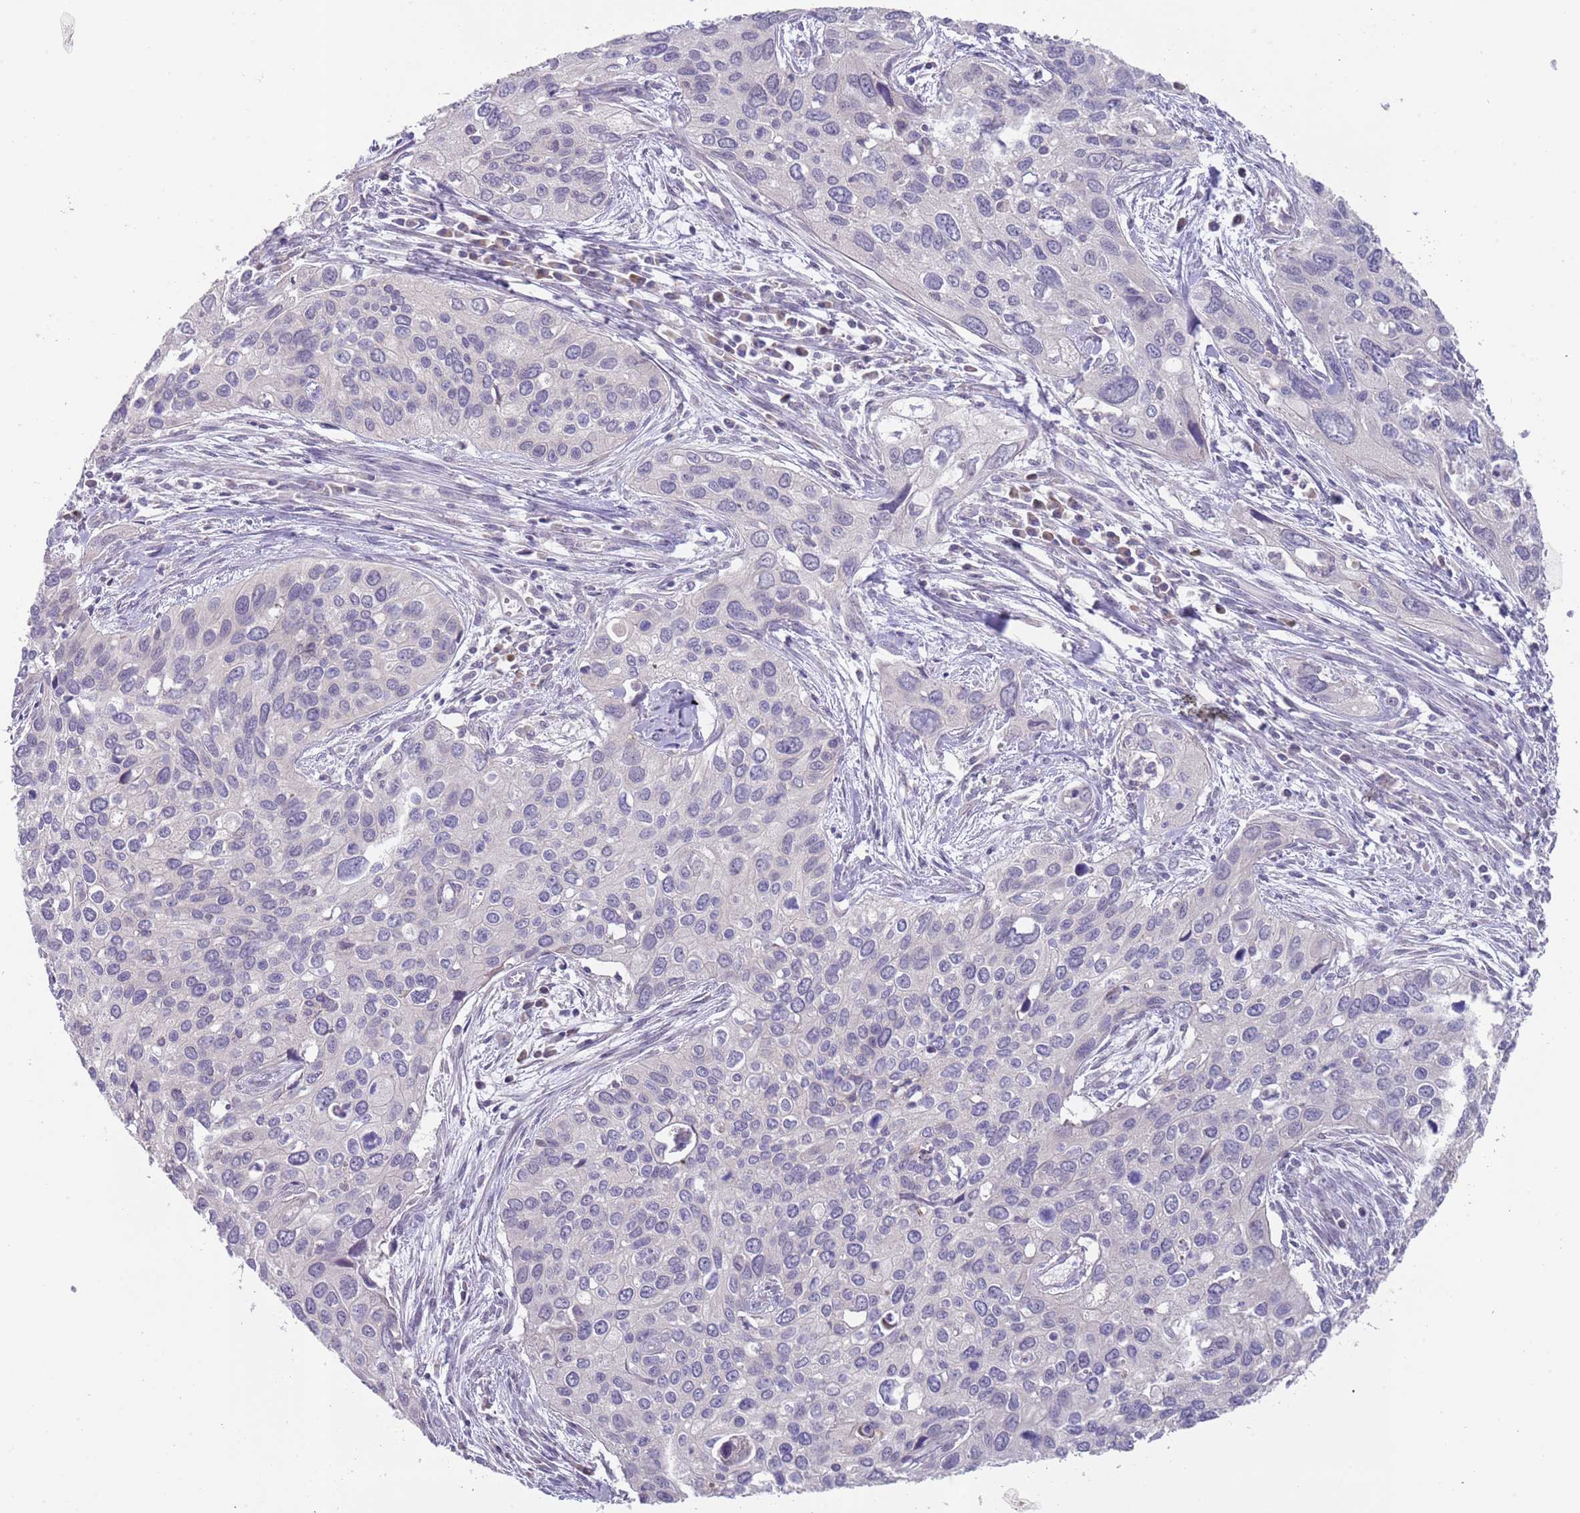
{"staining": {"intensity": "negative", "quantity": "none", "location": "none"}, "tissue": "cervical cancer", "cell_type": "Tumor cells", "image_type": "cancer", "snomed": [{"axis": "morphology", "description": "Squamous cell carcinoma, NOS"}, {"axis": "topography", "description": "Cervix"}], "caption": "Immunohistochemical staining of human cervical cancer displays no significant expression in tumor cells. Brightfield microscopy of immunohistochemistry stained with DAB (brown) and hematoxylin (blue), captured at high magnification.", "gene": "PRAC1", "patient": {"sex": "female", "age": 55}}